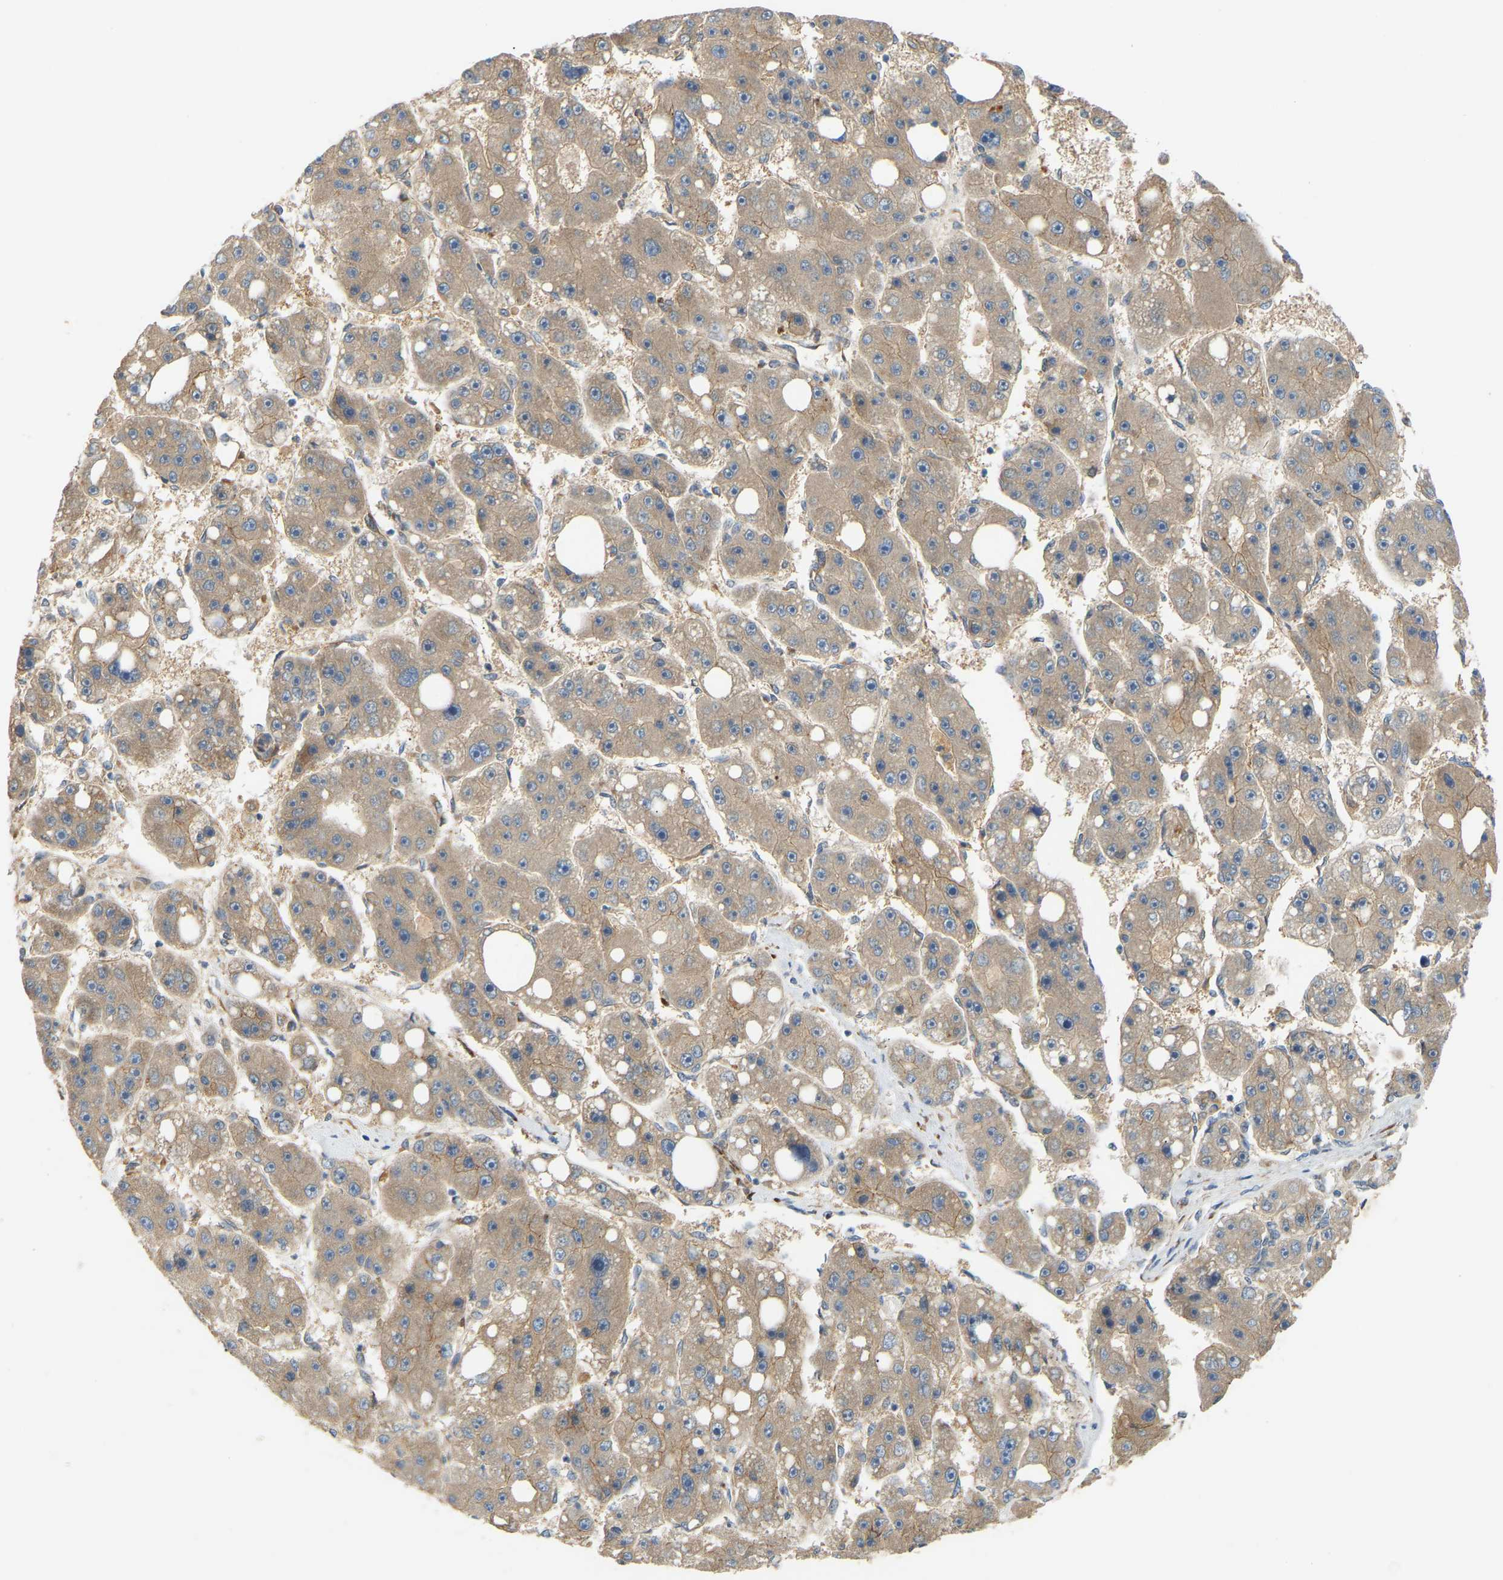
{"staining": {"intensity": "weak", "quantity": ">75%", "location": "cytoplasmic/membranous"}, "tissue": "liver cancer", "cell_type": "Tumor cells", "image_type": "cancer", "snomed": [{"axis": "morphology", "description": "Carcinoma, Hepatocellular, NOS"}, {"axis": "topography", "description": "Liver"}], "caption": "Immunohistochemical staining of human liver hepatocellular carcinoma reveals low levels of weak cytoplasmic/membranous protein staining in approximately >75% of tumor cells.", "gene": "PTCD1", "patient": {"sex": "female", "age": 61}}